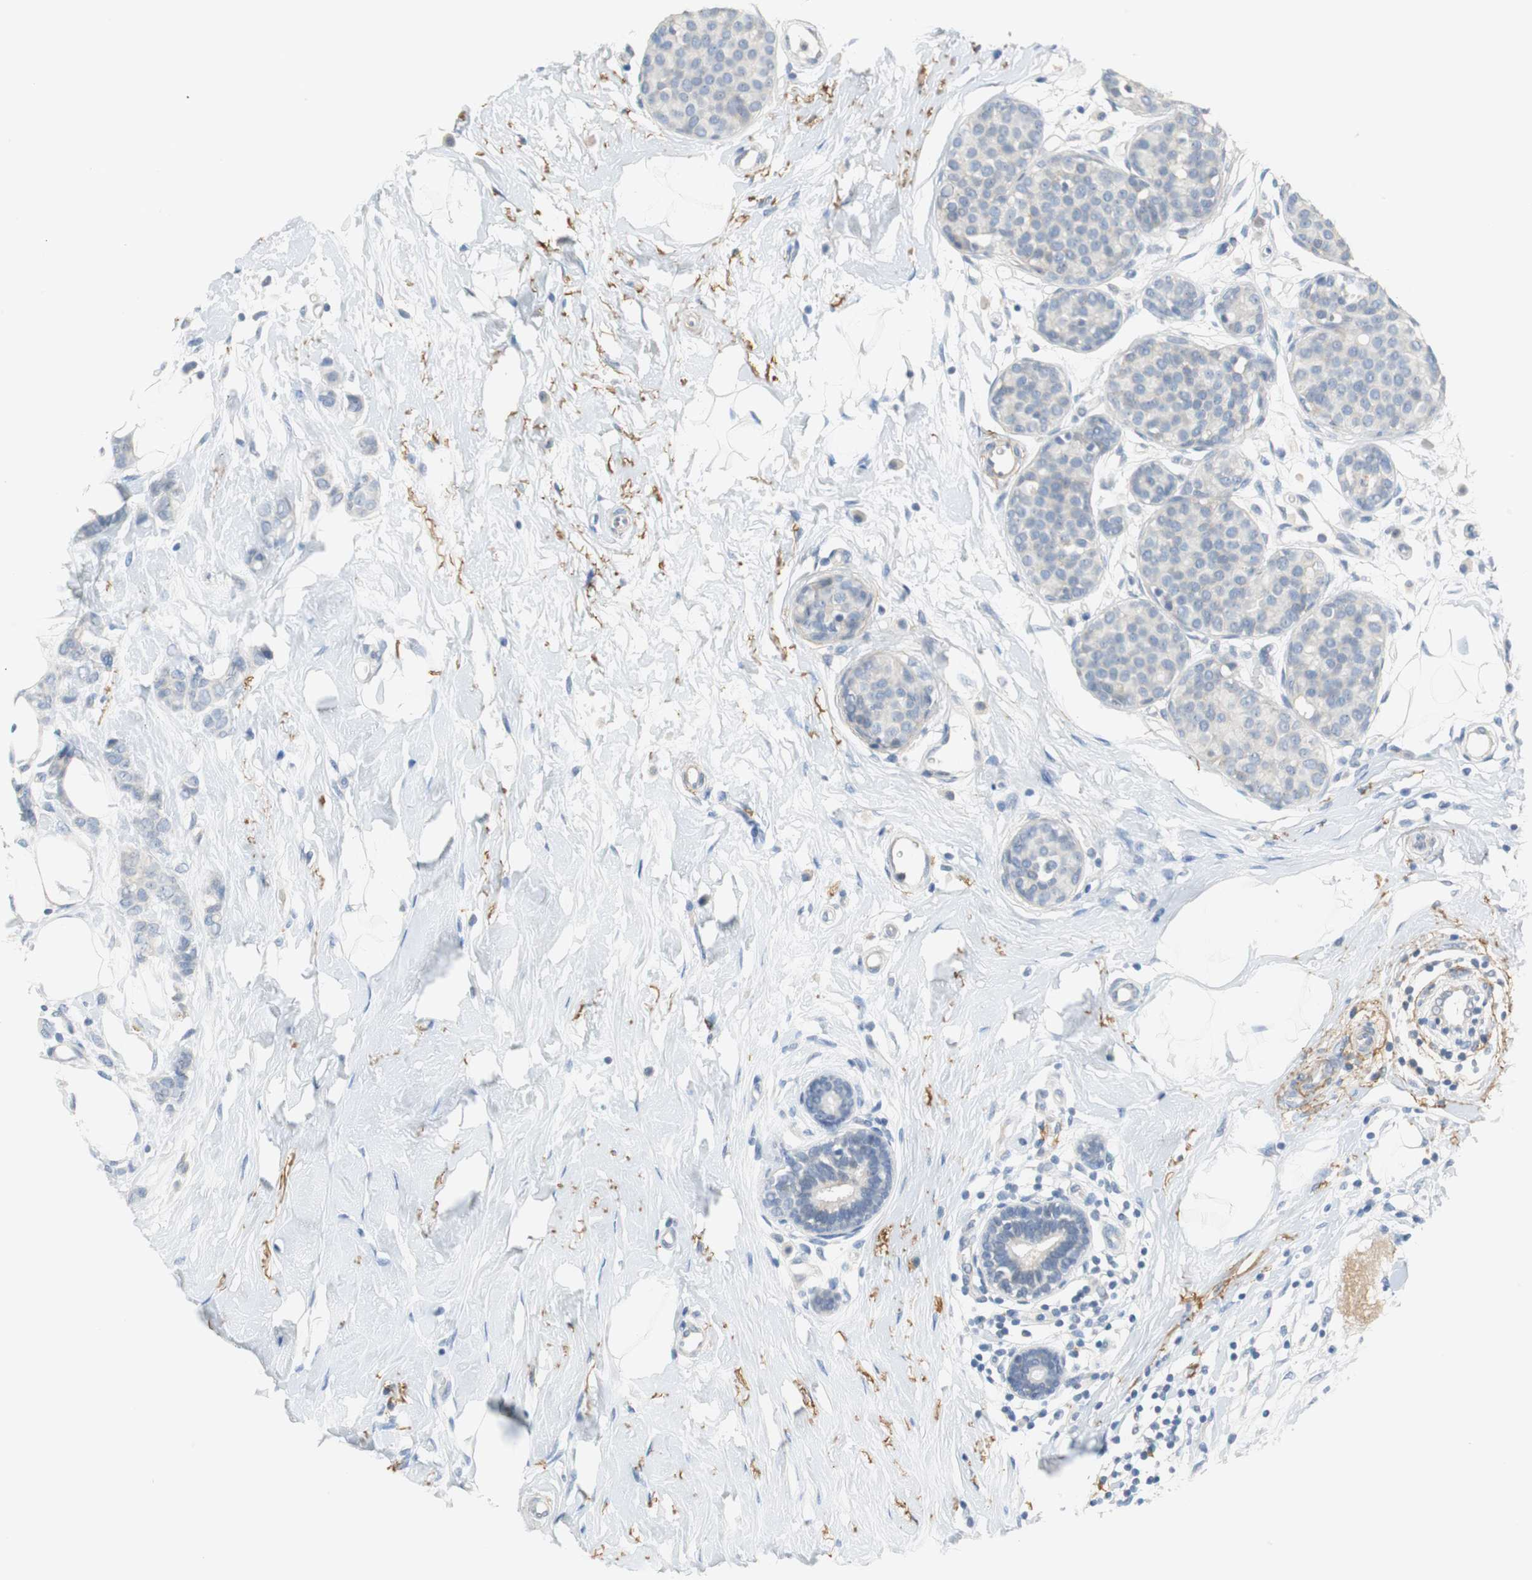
{"staining": {"intensity": "negative", "quantity": "none", "location": "none"}, "tissue": "breast cancer", "cell_type": "Tumor cells", "image_type": "cancer", "snomed": [{"axis": "morphology", "description": "Lobular carcinoma, in situ"}, {"axis": "morphology", "description": "Lobular carcinoma"}, {"axis": "topography", "description": "Breast"}], "caption": "Micrograph shows no significant protein positivity in tumor cells of breast cancer. The staining is performed using DAB brown chromogen with nuclei counter-stained in using hematoxylin.", "gene": "MUC7", "patient": {"sex": "female", "age": 41}}